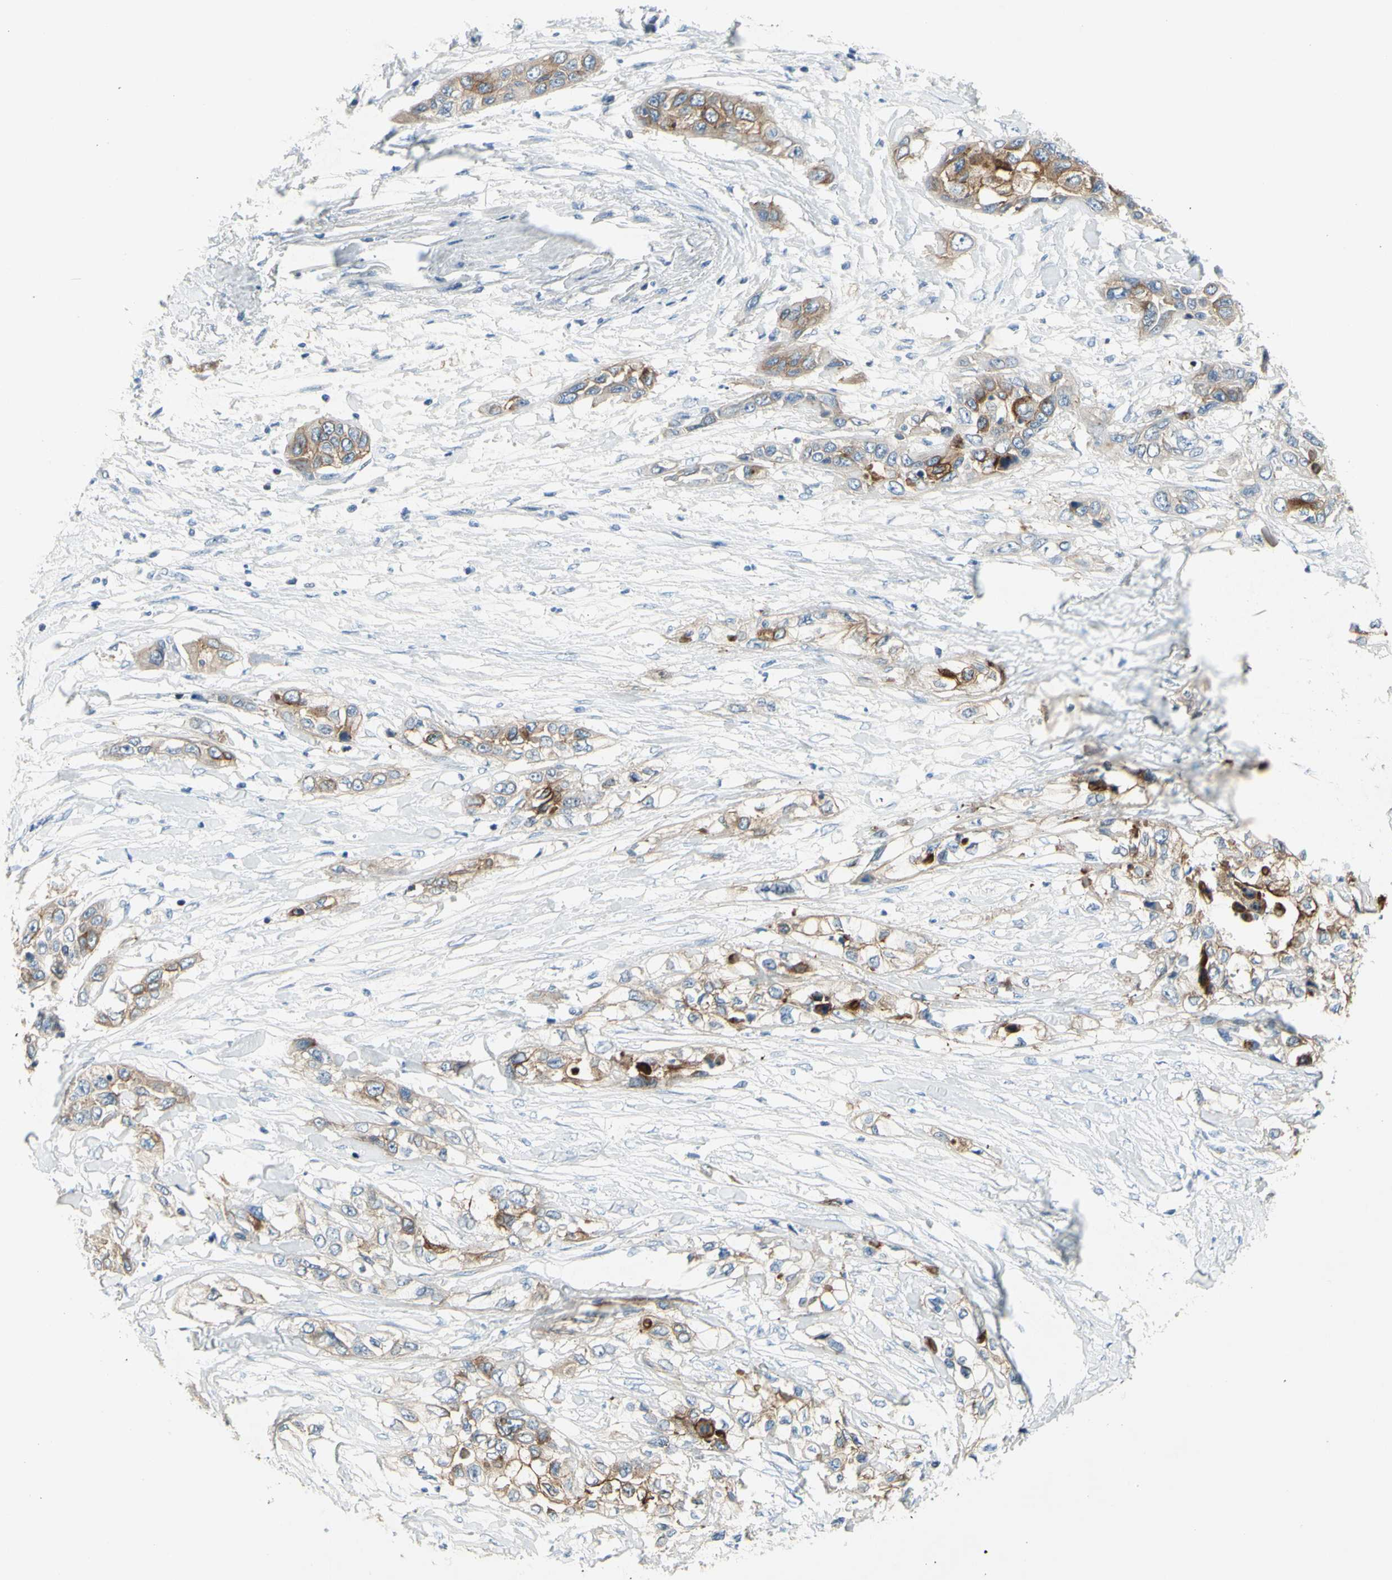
{"staining": {"intensity": "weak", "quantity": ">75%", "location": "cytoplasmic/membranous"}, "tissue": "pancreatic cancer", "cell_type": "Tumor cells", "image_type": "cancer", "snomed": [{"axis": "morphology", "description": "Adenocarcinoma, NOS"}, {"axis": "topography", "description": "Pancreas"}], "caption": "Pancreatic cancer stained with a protein marker exhibits weak staining in tumor cells.", "gene": "MUC1", "patient": {"sex": "female", "age": 70}}